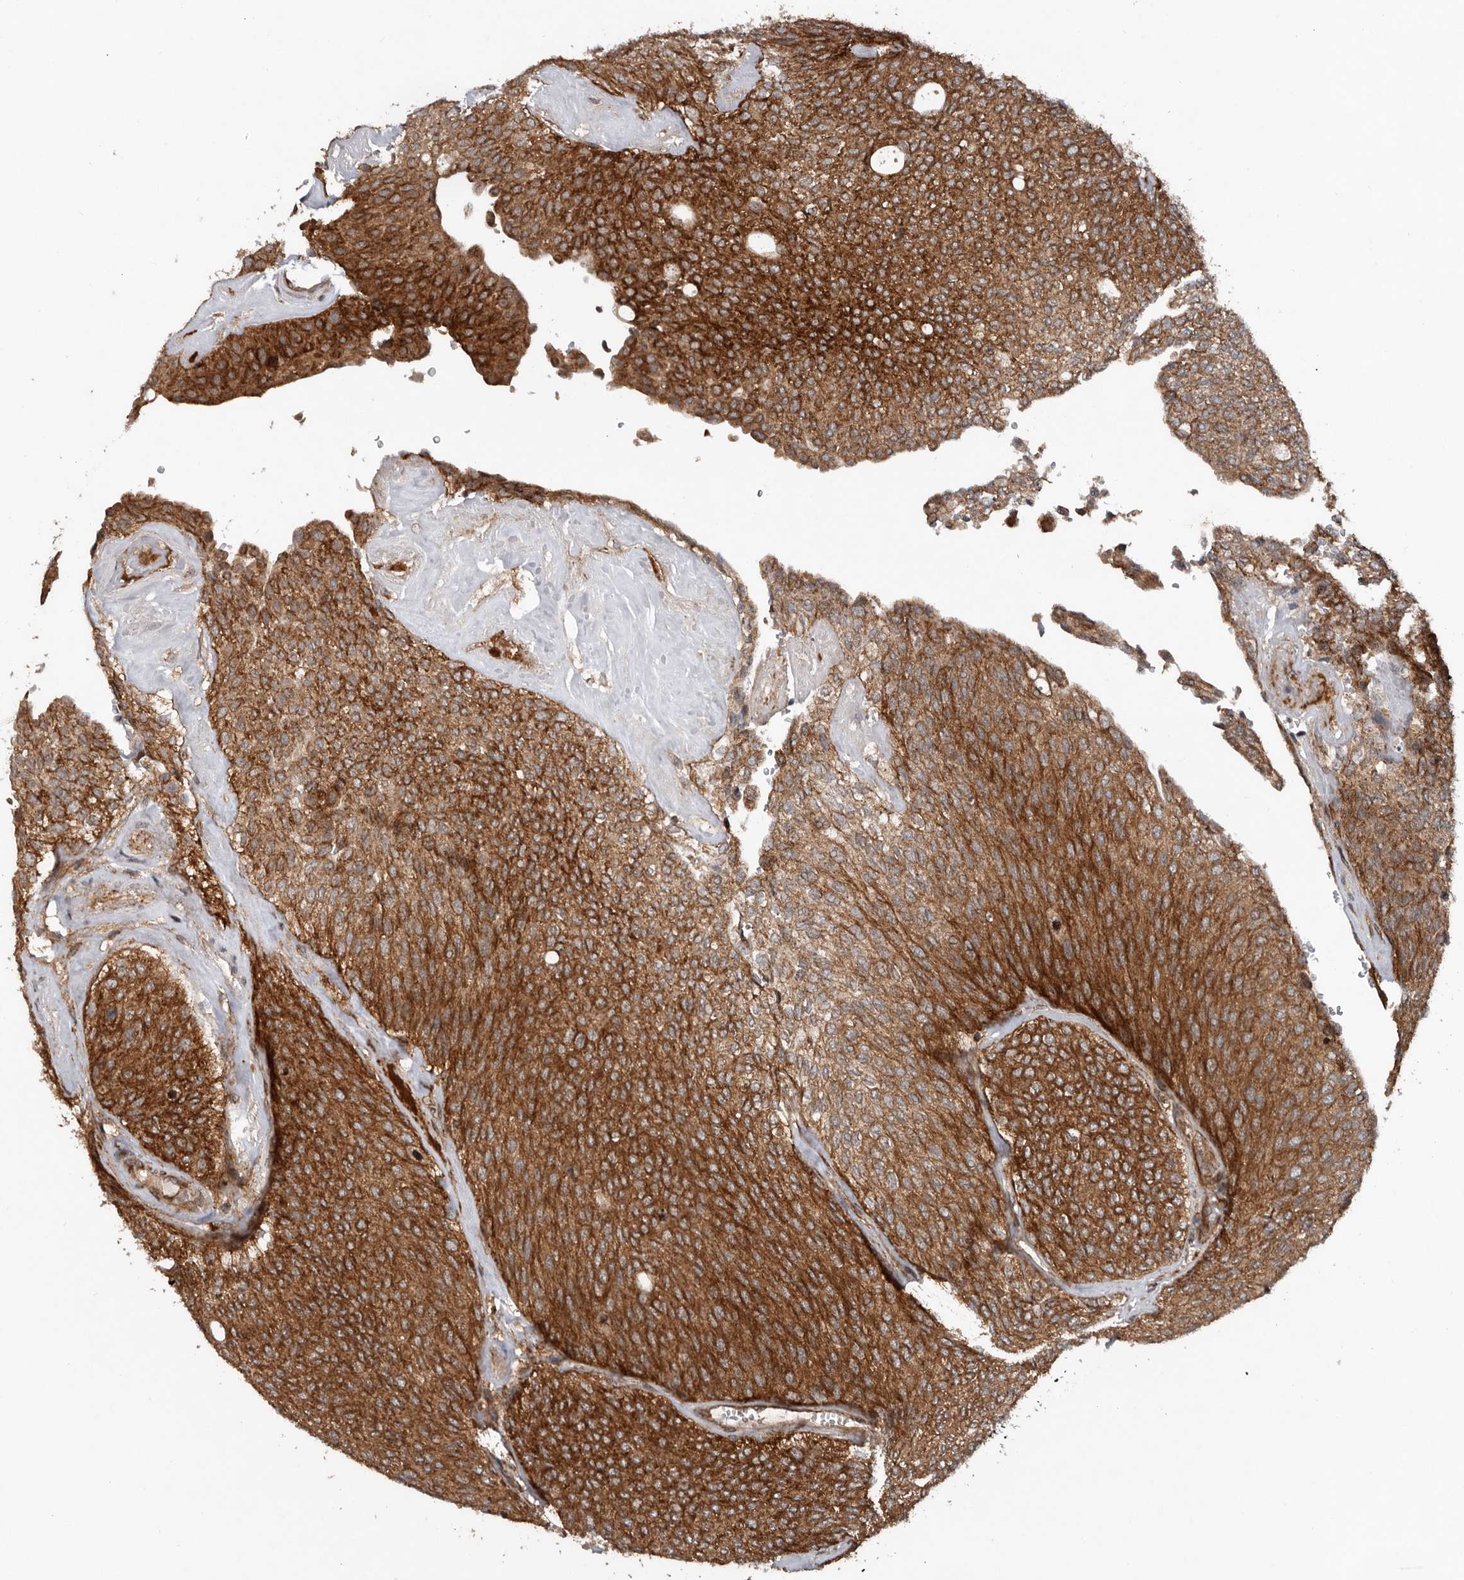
{"staining": {"intensity": "strong", "quantity": ">75%", "location": "cytoplasmic/membranous"}, "tissue": "urothelial cancer", "cell_type": "Tumor cells", "image_type": "cancer", "snomed": [{"axis": "morphology", "description": "Urothelial carcinoma, Low grade"}, {"axis": "topography", "description": "Urinary bladder"}], "caption": "Urothelial cancer stained for a protein reveals strong cytoplasmic/membranous positivity in tumor cells.", "gene": "CCDC190", "patient": {"sex": "female", "age": 79}}